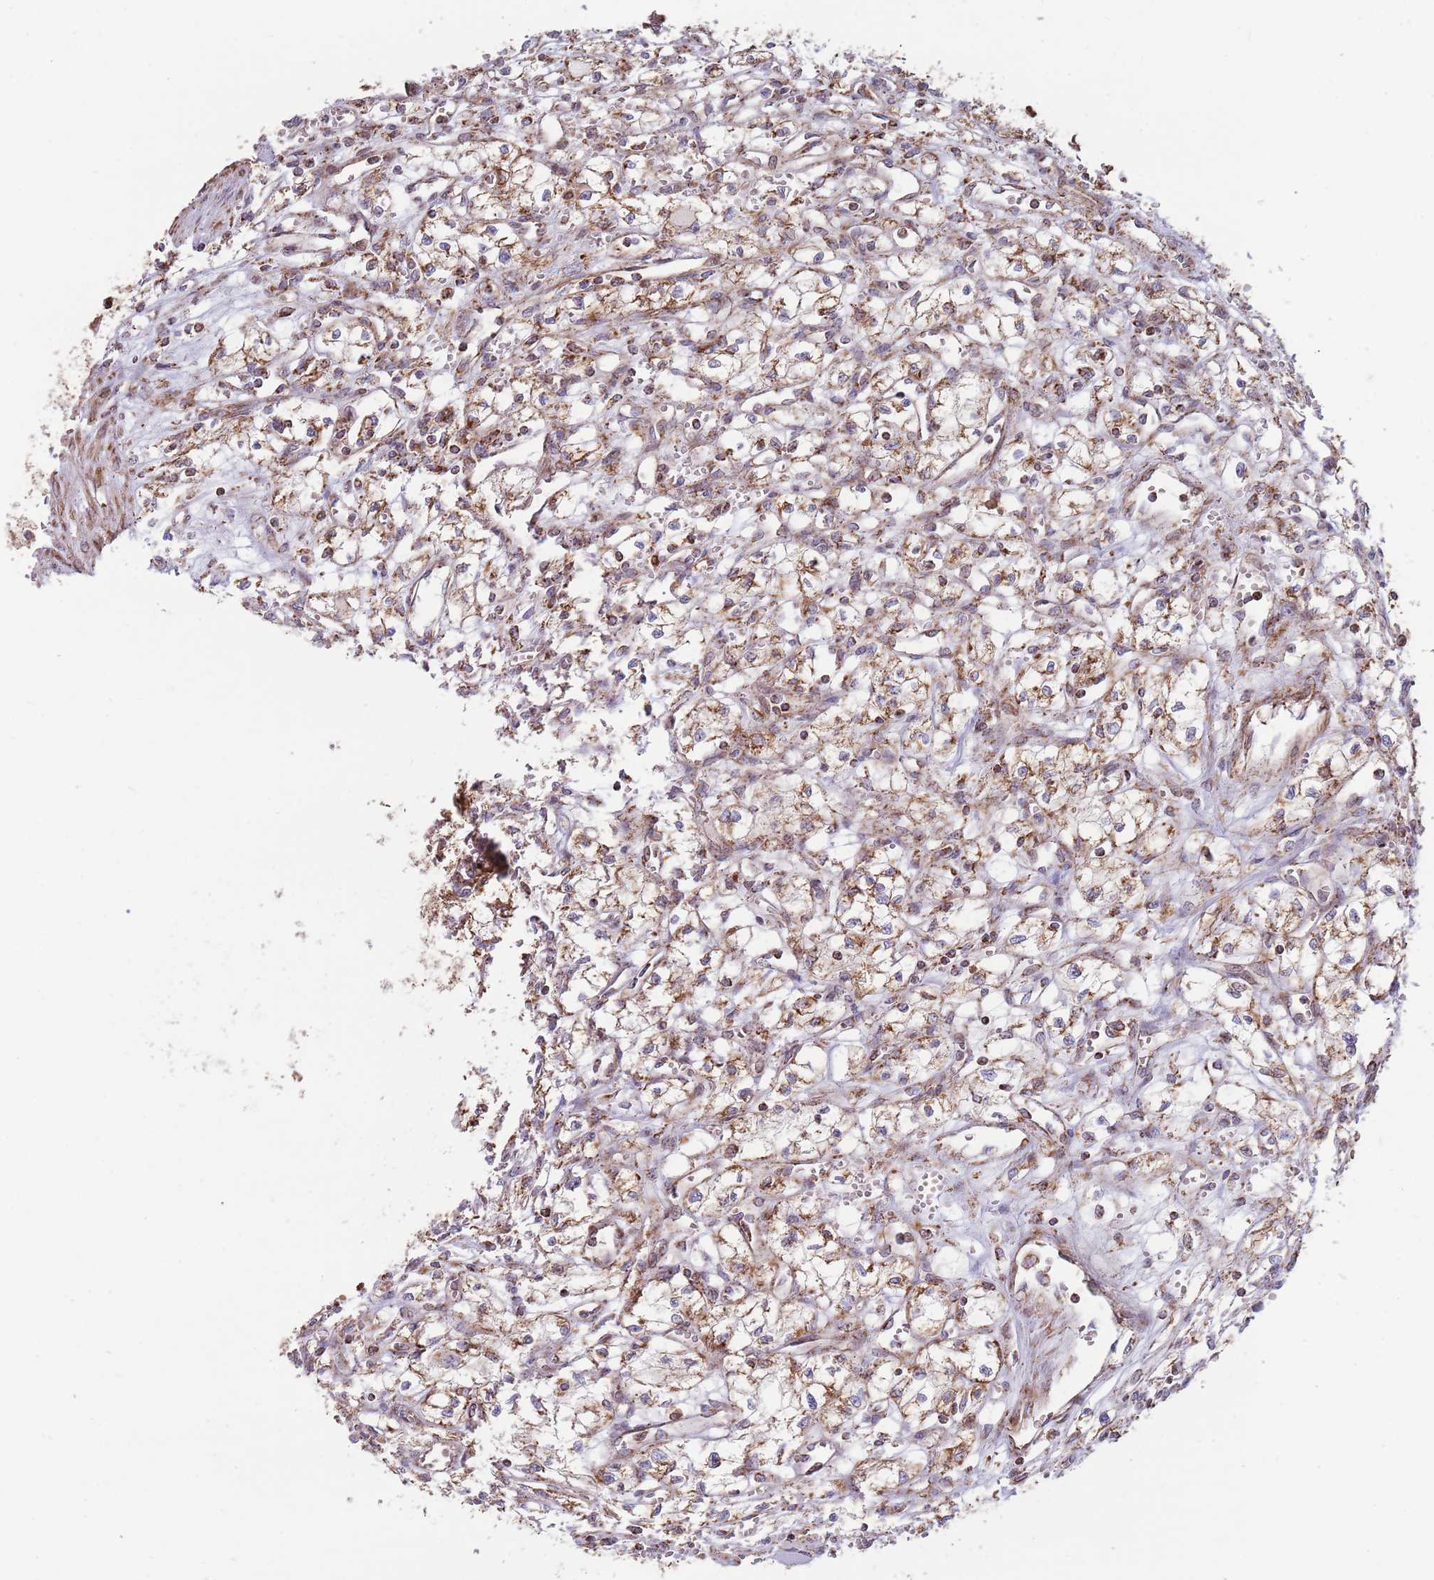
{"staining": {"intensity": "moderate", "quantity": "25%-75%", "location": "cytoplasmic/membranous"}, "tissue": "renal cancer", "cell_type": "Tumor cells", "image_type": "cancer", "snomed": [{"axis": "morphology", "description": "Adenocarcinoma, NOS"}, {"axis": "topography", "description": "Kidney"}], "caption": "High-magnification brightfield microscopy of renal cancer (adenocarcinoma) stained with DAB (3,3'-diaminobenzidine) (brown) and counterstained with hematoxylin (blue). tumor cells exhibit moderate cytoplasmic/membranous staining is appreciated in approximately25%-75% of cells.", "gene": "ATP5PD", "patient": {"sex": "male", "age": 59}}